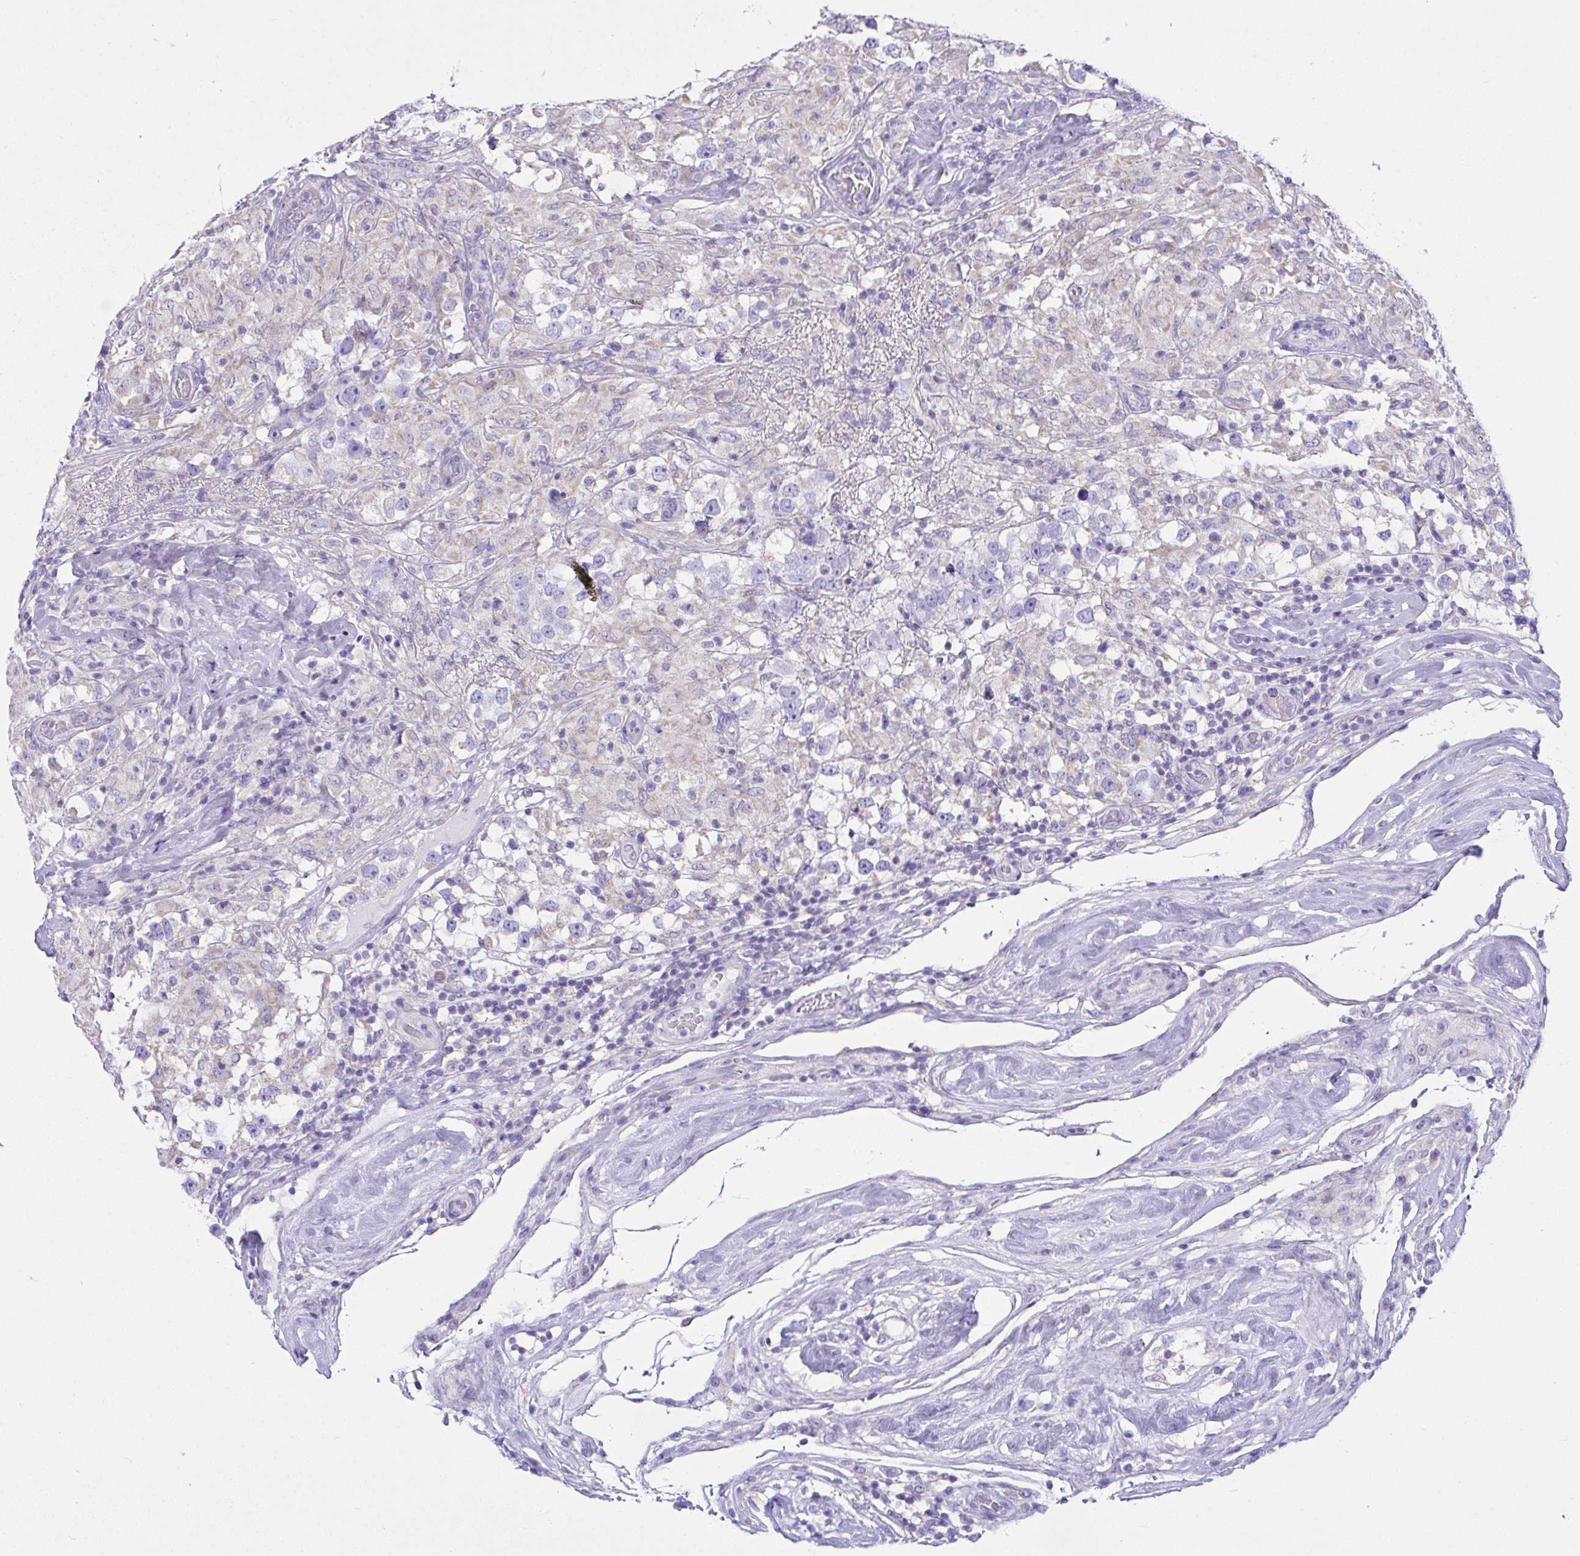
{"staining": {"intensity": "negative", "quantity": "none", "location": "none"}, "tissue": "testis cancer", "cell_type": "Tumor cells", "image_type": "cancer", "snomed": [{"axis": "morphology", "description": "Seminoma, NOS"}, {"axis": "topography", "description": "Testis"}], "caption": "A micrograph of human testis seminoma is negative for staining in tumor cells.", "gene": "NLRP8", "patient": {"sex": "male", "age": 46}}